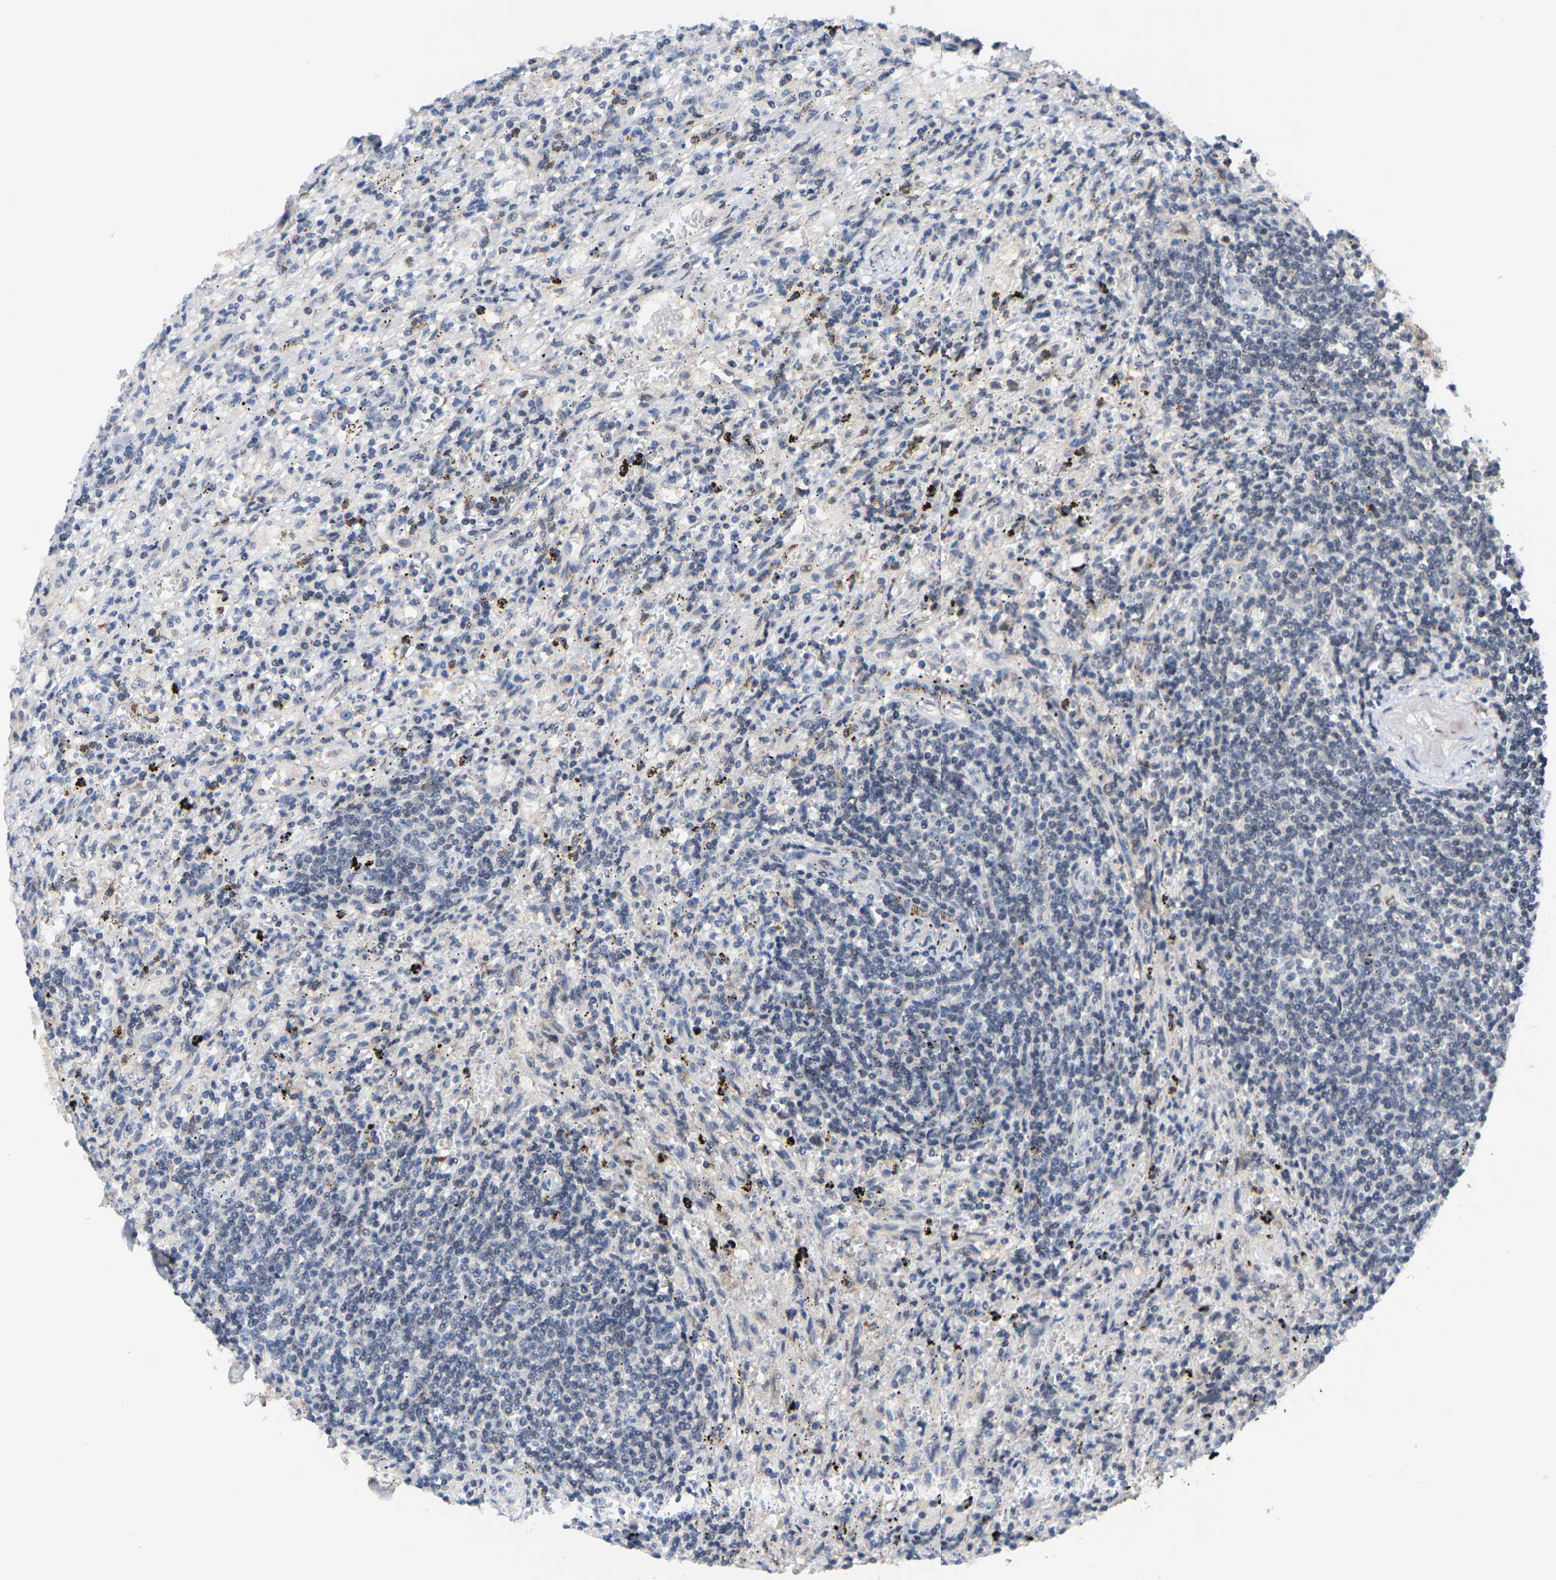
{"staining": {"intensity": "negative", "quantity": "none", "location": "none"}, "tissue": "lymphoma", "cell_type": "Tumor cells", "image_type": "cancer", "snomed": [{"axis": "morphology", "description": "Malignant lymphoma, non-Hodgkin's type, Low grade"}, {"axis": "topography", "description": "Spleen"}], "caption": "There is no significant staining in tumor cells of low-grade malignant lymphoma, non-Hodgkin's type.", "gene": "TDRKH", "patient": {"sex": "male", "age": 76}}